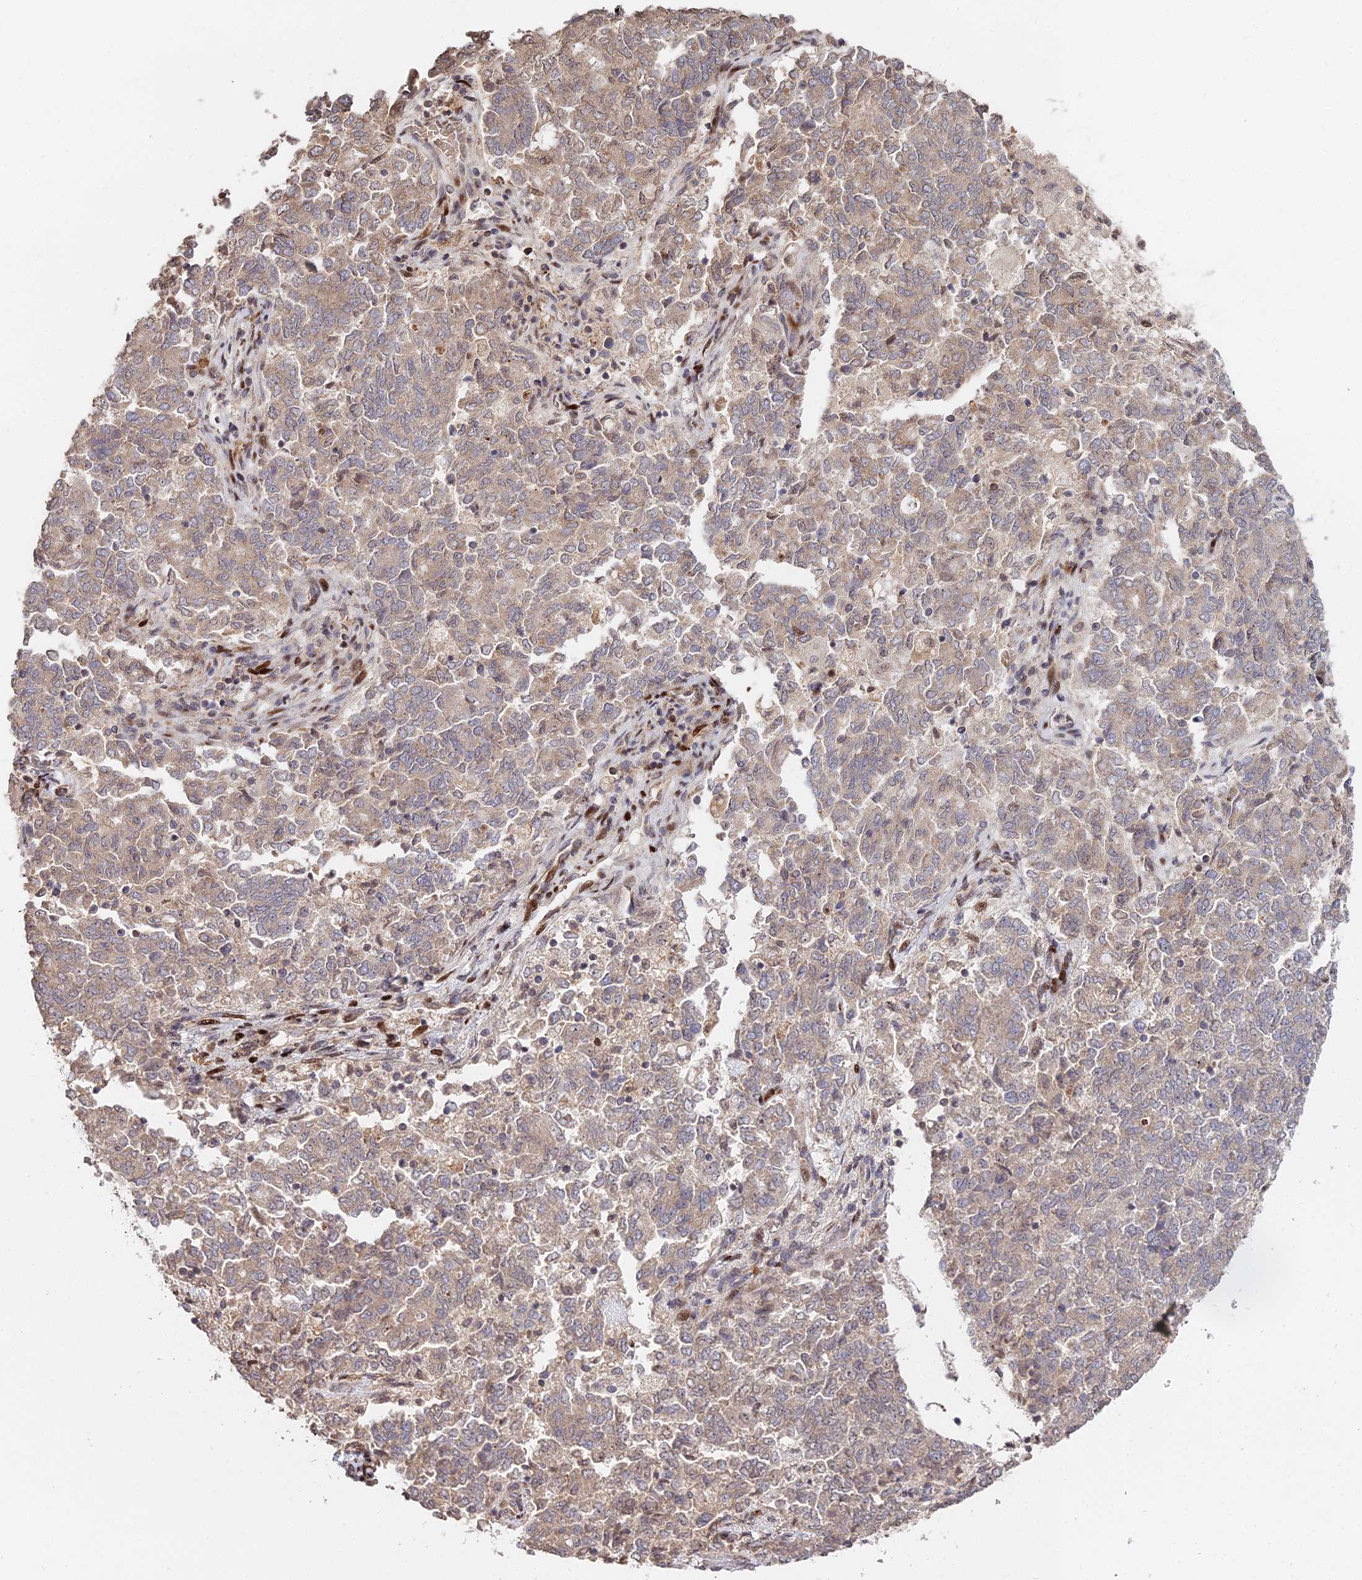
{"staining": {"intensity": "moderate", "quantity": ">75%", "location": "cytoplasmic/membranous"}, "tissue": "endometrial cancer", "cell_type": "Tumor cells", "image_type": "cancer", "snomed": [{"axis": "morphology", "description": "Adenocarcinoma, NOS"}, {"axis": "topography", "description": "Endometrium"}], "caption": "Tumor cells demonstrate medium levels of moderate cytoplasmic/membranous staining in about >75% of cells in human endometrial cancer (adenocarcinoma).", "gene": "RBMS2", "patient": {"sex": "female", "age": 80}}